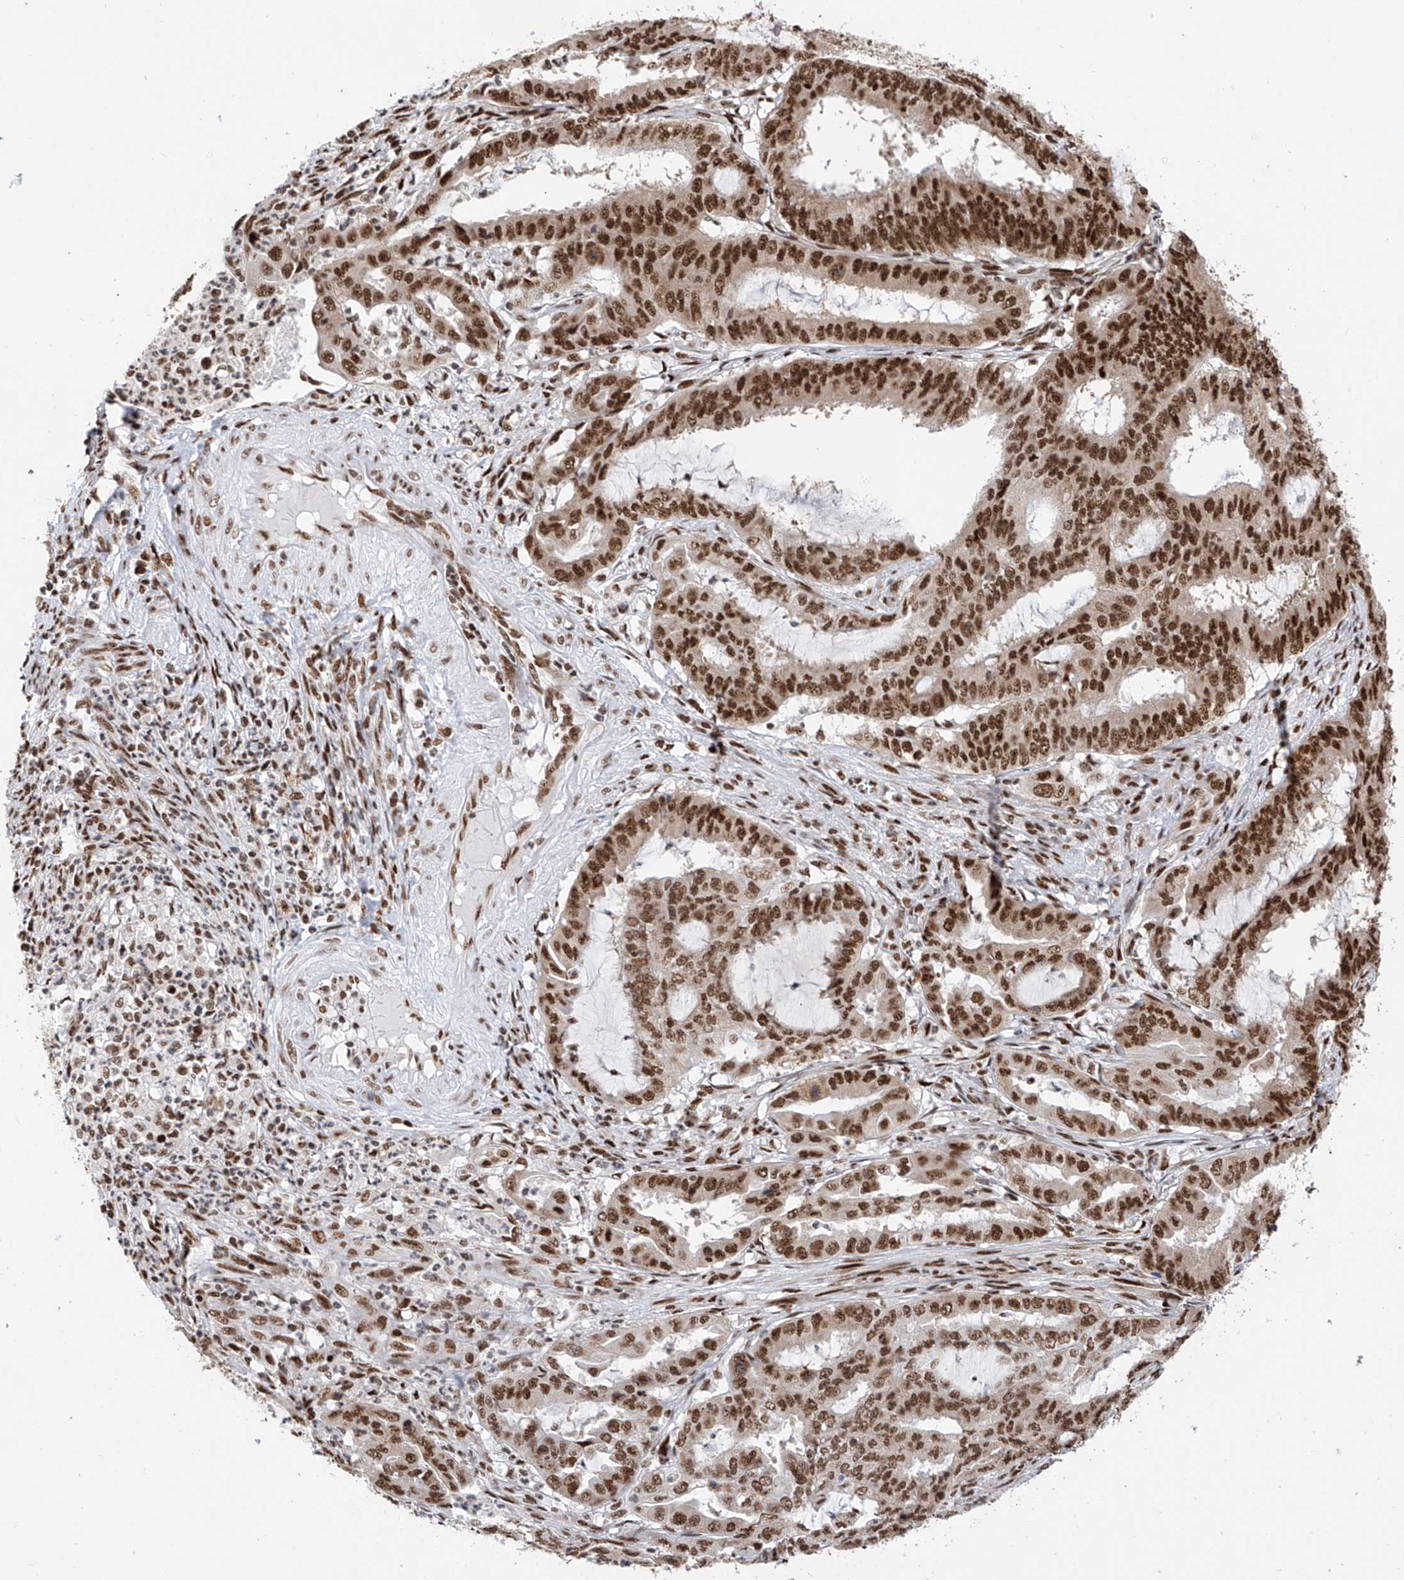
{"staining": {"intensity": "strong", "quantity": ">75%", "location": "nuclear"}, "tissue": "endometrial cancer", "cell_type": "Tumor cells", "image_type": "cancer", "snomed": [{"axis": "morphology", "description": "Adenocarcinoma, NOS"}, {"axis": "topography", "description": "Endometrium"}], "caption": "An image showing strong nuclear staining in about >75% of tumor cells in adenocarcinoma (endometrial), as visualized by brown immunohistochemical staining.", "gene": "SRSF6", "patient": {"sex": "female", "age": 51}}